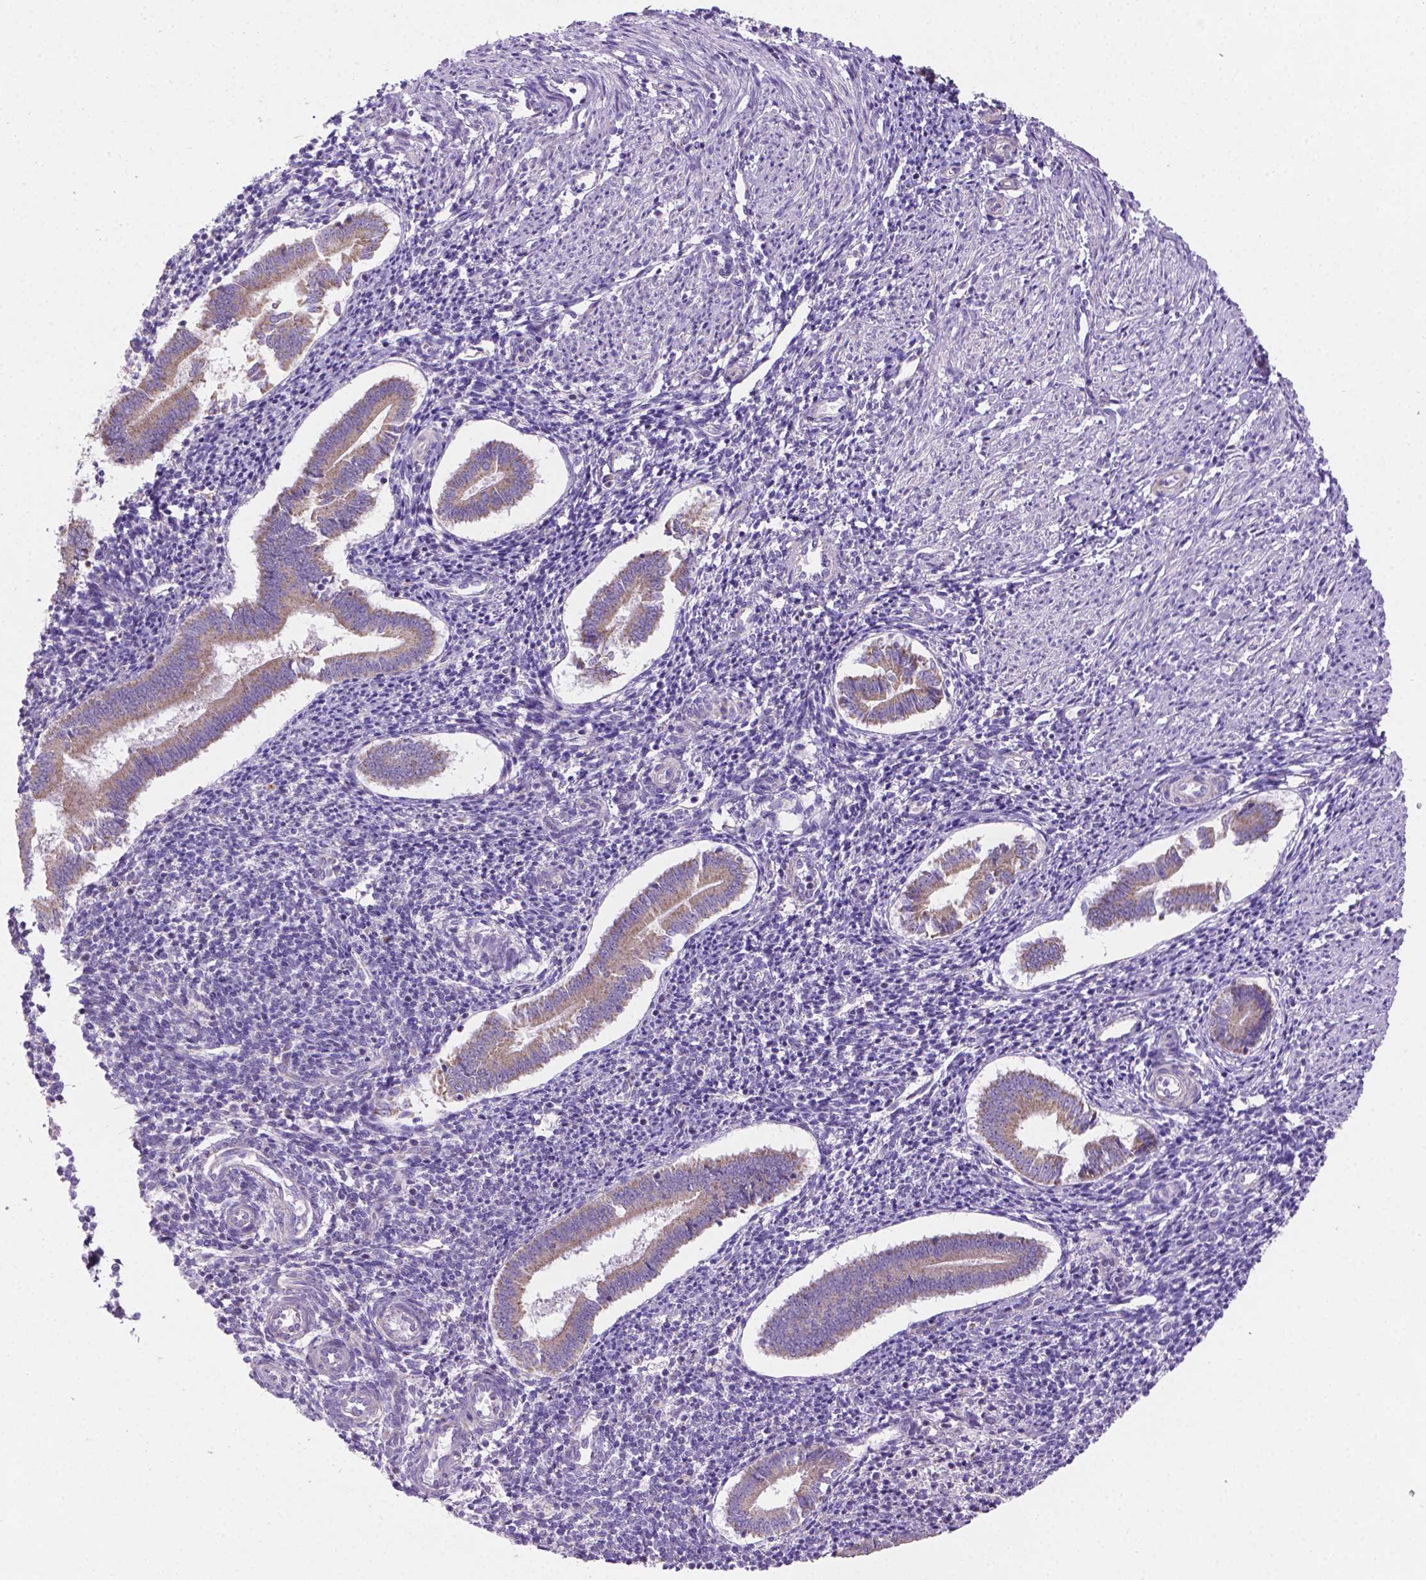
{"staining": {"intensity": "negative", "quantity": "none", "location": "none"}, "tissue": "endometrium", "cell_type": "Cells in endometrial stroma", "image_type": "normal", "snomed": [{"axis": "morphology", "description": "Normal tissue, NOS"}, {"axis": "topography", "description": "Endometrium"}], "caption": "Photomicrograph shows no significant protein positivity in cells in endometrial stroma of benign endometrium.", "gene": "CSPG5", "patient": {"sex": "female", "age": 25}}